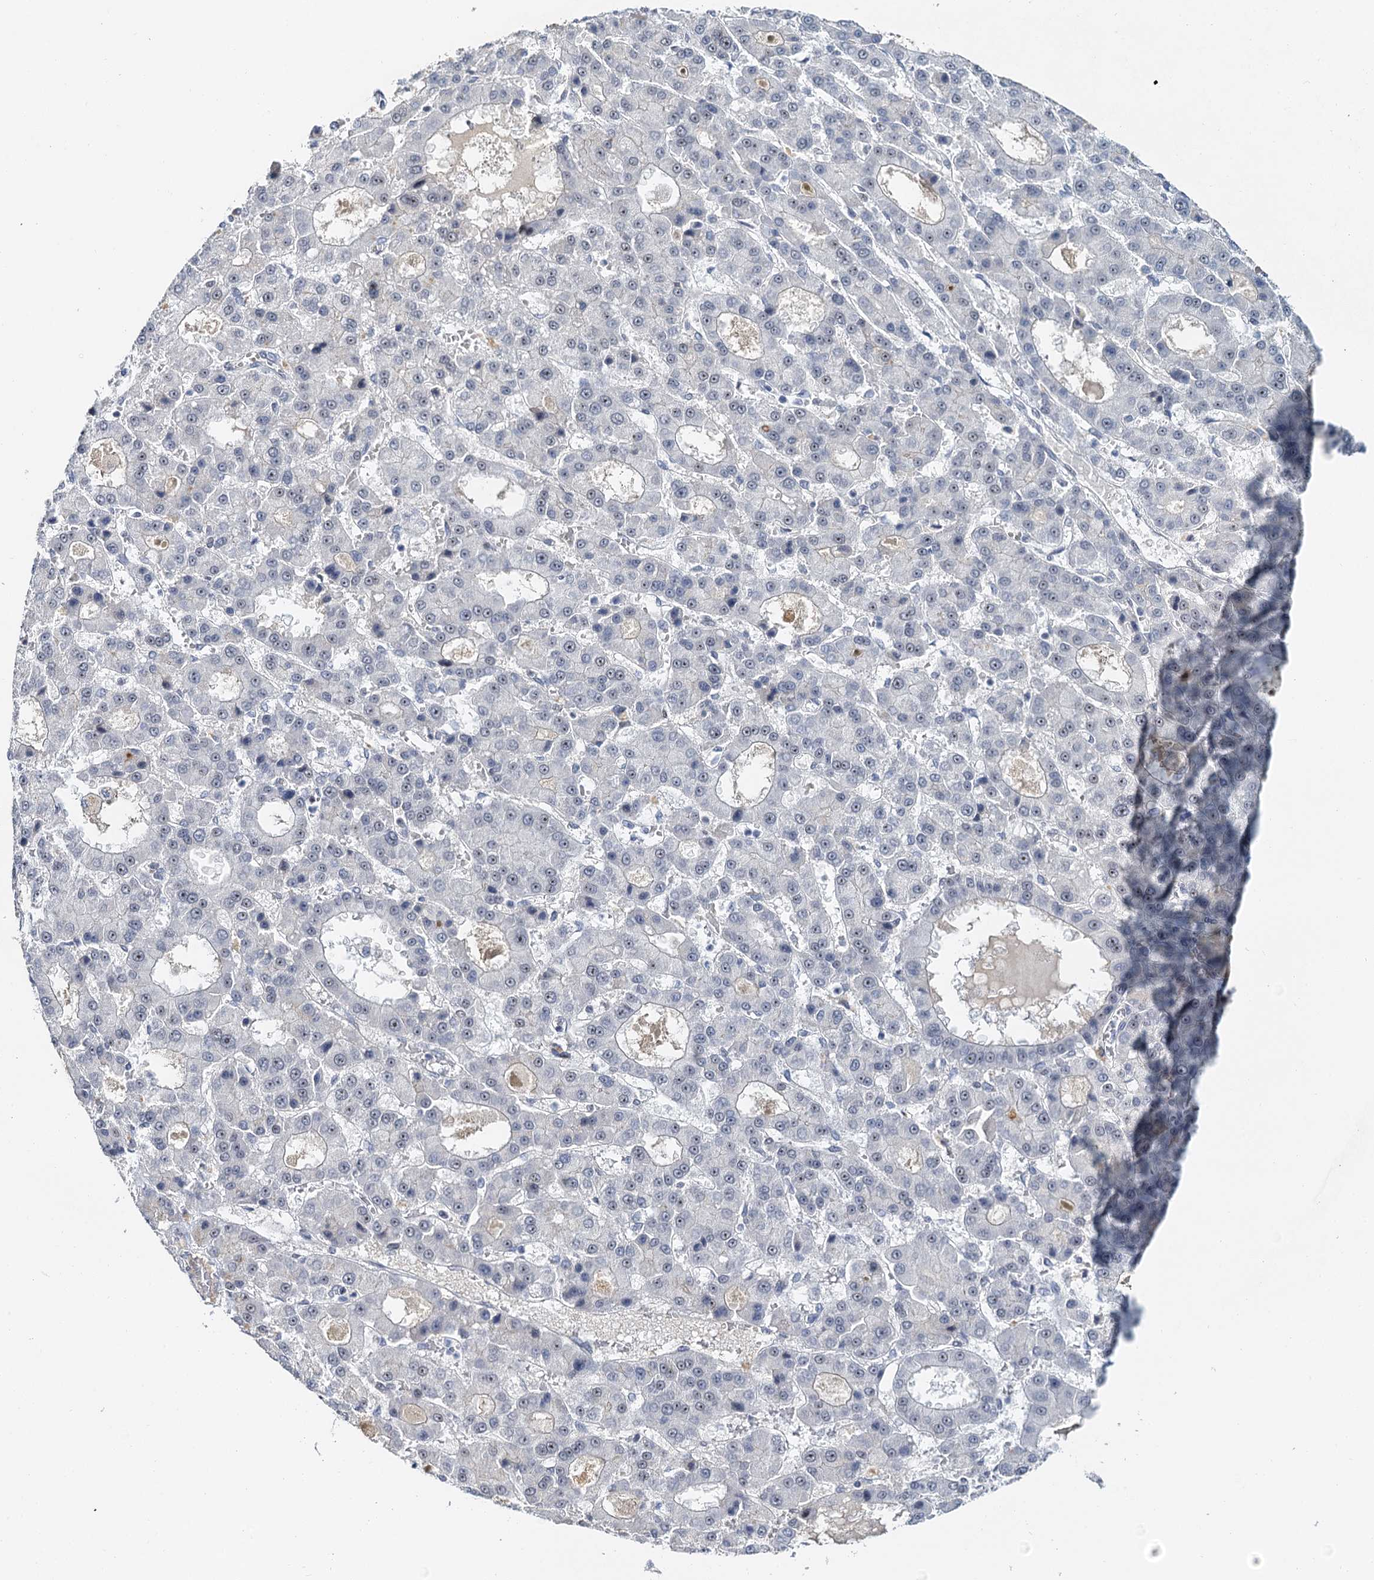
{"staining": {"intensity": "weak", "quantity": "<25%", "location": "nuclear"}, "tissue": "liver cancer", "cell_type": "Tumor cells", "image_type": "cancer", "snomed": [{"axis": "morphology", "description": "Carcinoma, Hepatocellular, NOS"}, {"axis": "topography", "description": "Liver"}], "caption": "The photomicrograph displays no staining of tumor cells in liver cancer. (IHC, brightfield microscopy, high magnification).", "gene": "NOP2", "patient": {"sex": "male", "age": 70}}